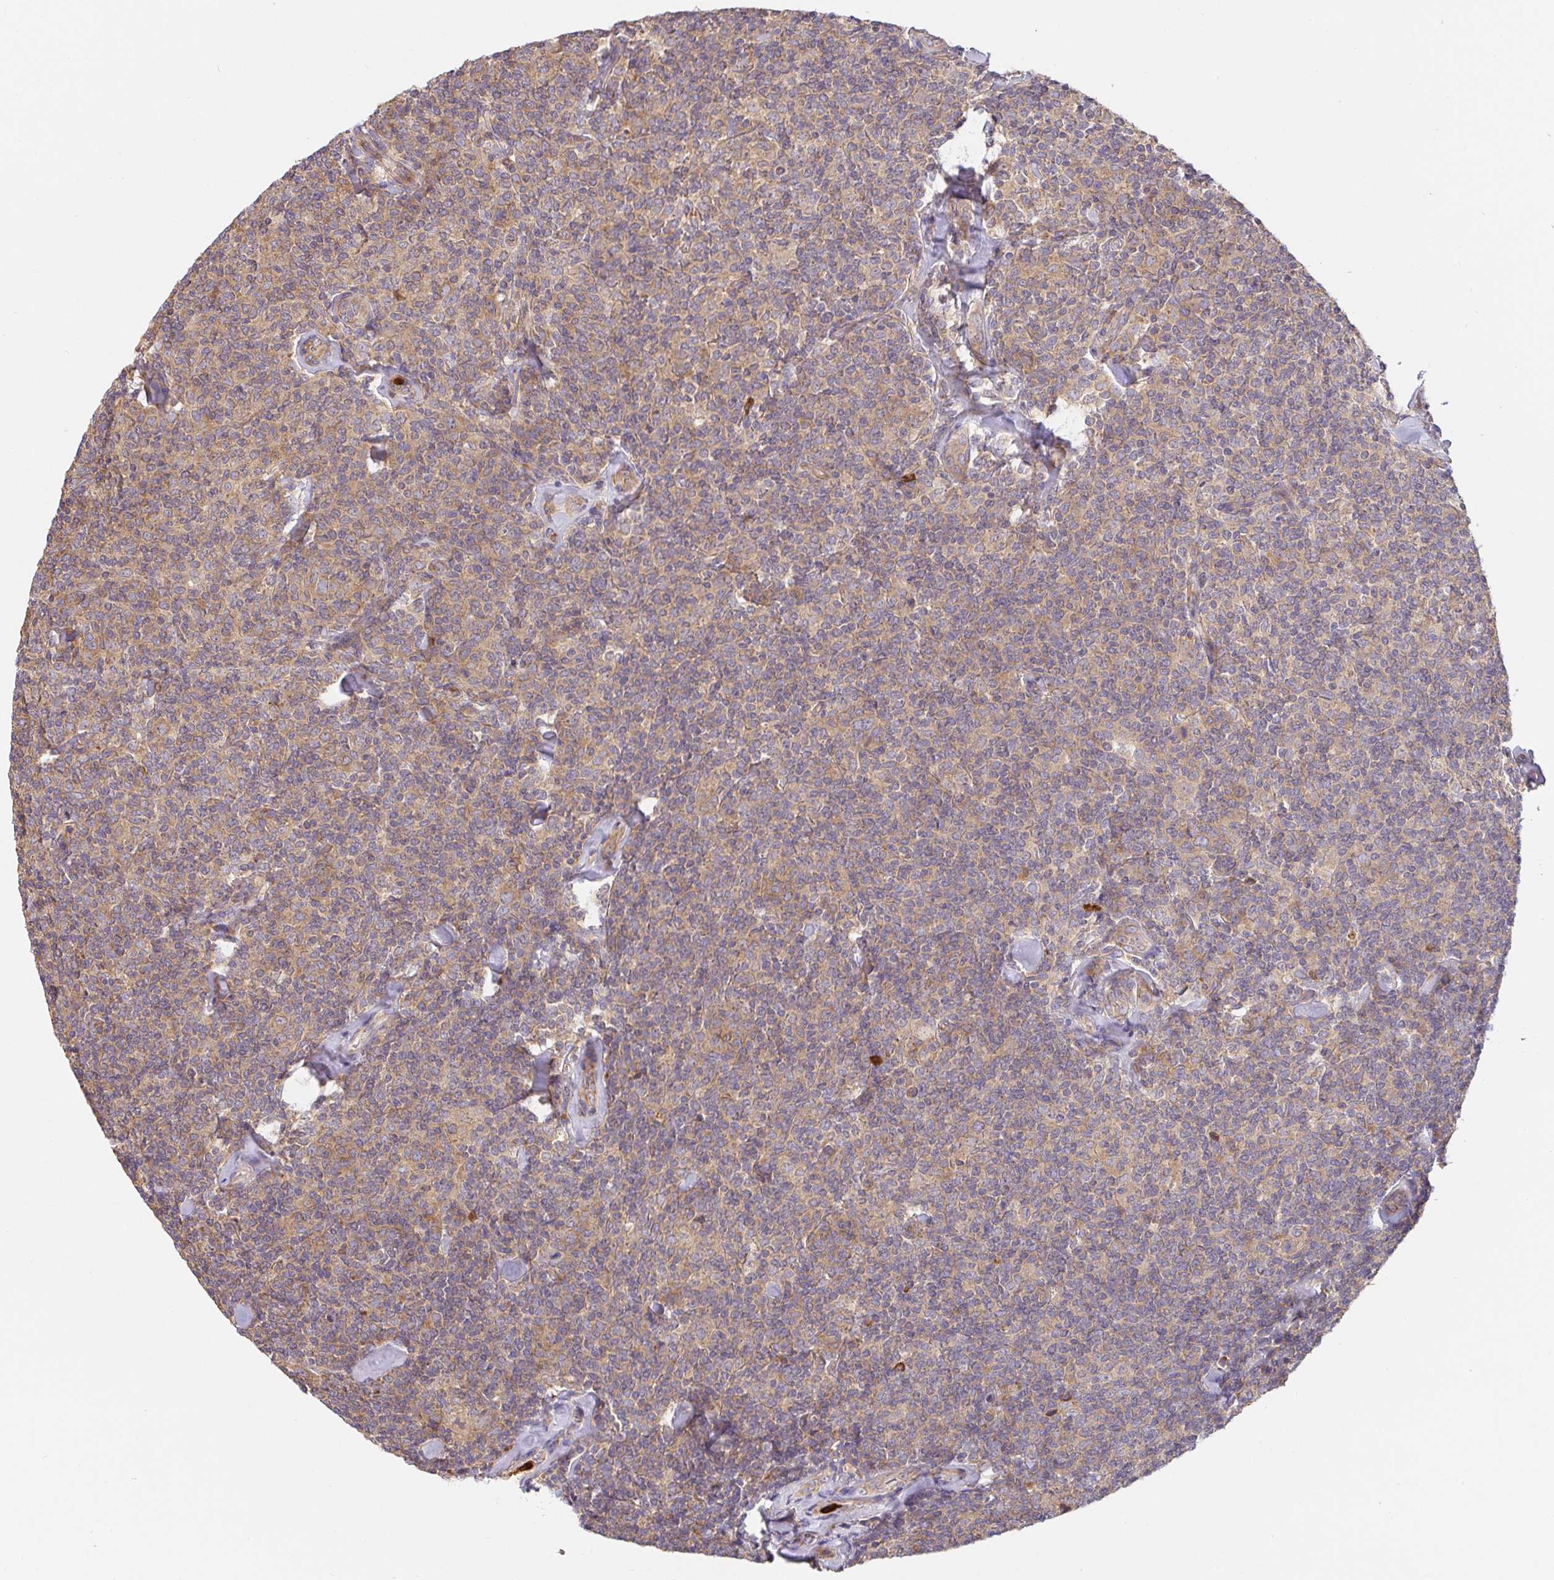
{"staining": {"intensity": "weak", "quantity": "25%-75%", "location": "cytoplasmic/membranous"}, "tissue": "lymphoma", "cell_type": "Tumor cells", "image_type": "cancer", "snomed": [{"axis": "morphology", "description": "Malignant lymphoma, non-Hodgkin's type, Low grade"}, {"axis": "topography", "description": "Lymph node"}], "caption": "Malignant lymphoma, non-Hodgkin's type (low-grade) stained with a brown dye demonstrates weak cytoplasmic/membranous positive expression in approximately 25%-75% of tumor cells.", "gene": "PDPK1", "patient": {"sex": "female", "age": 56}}